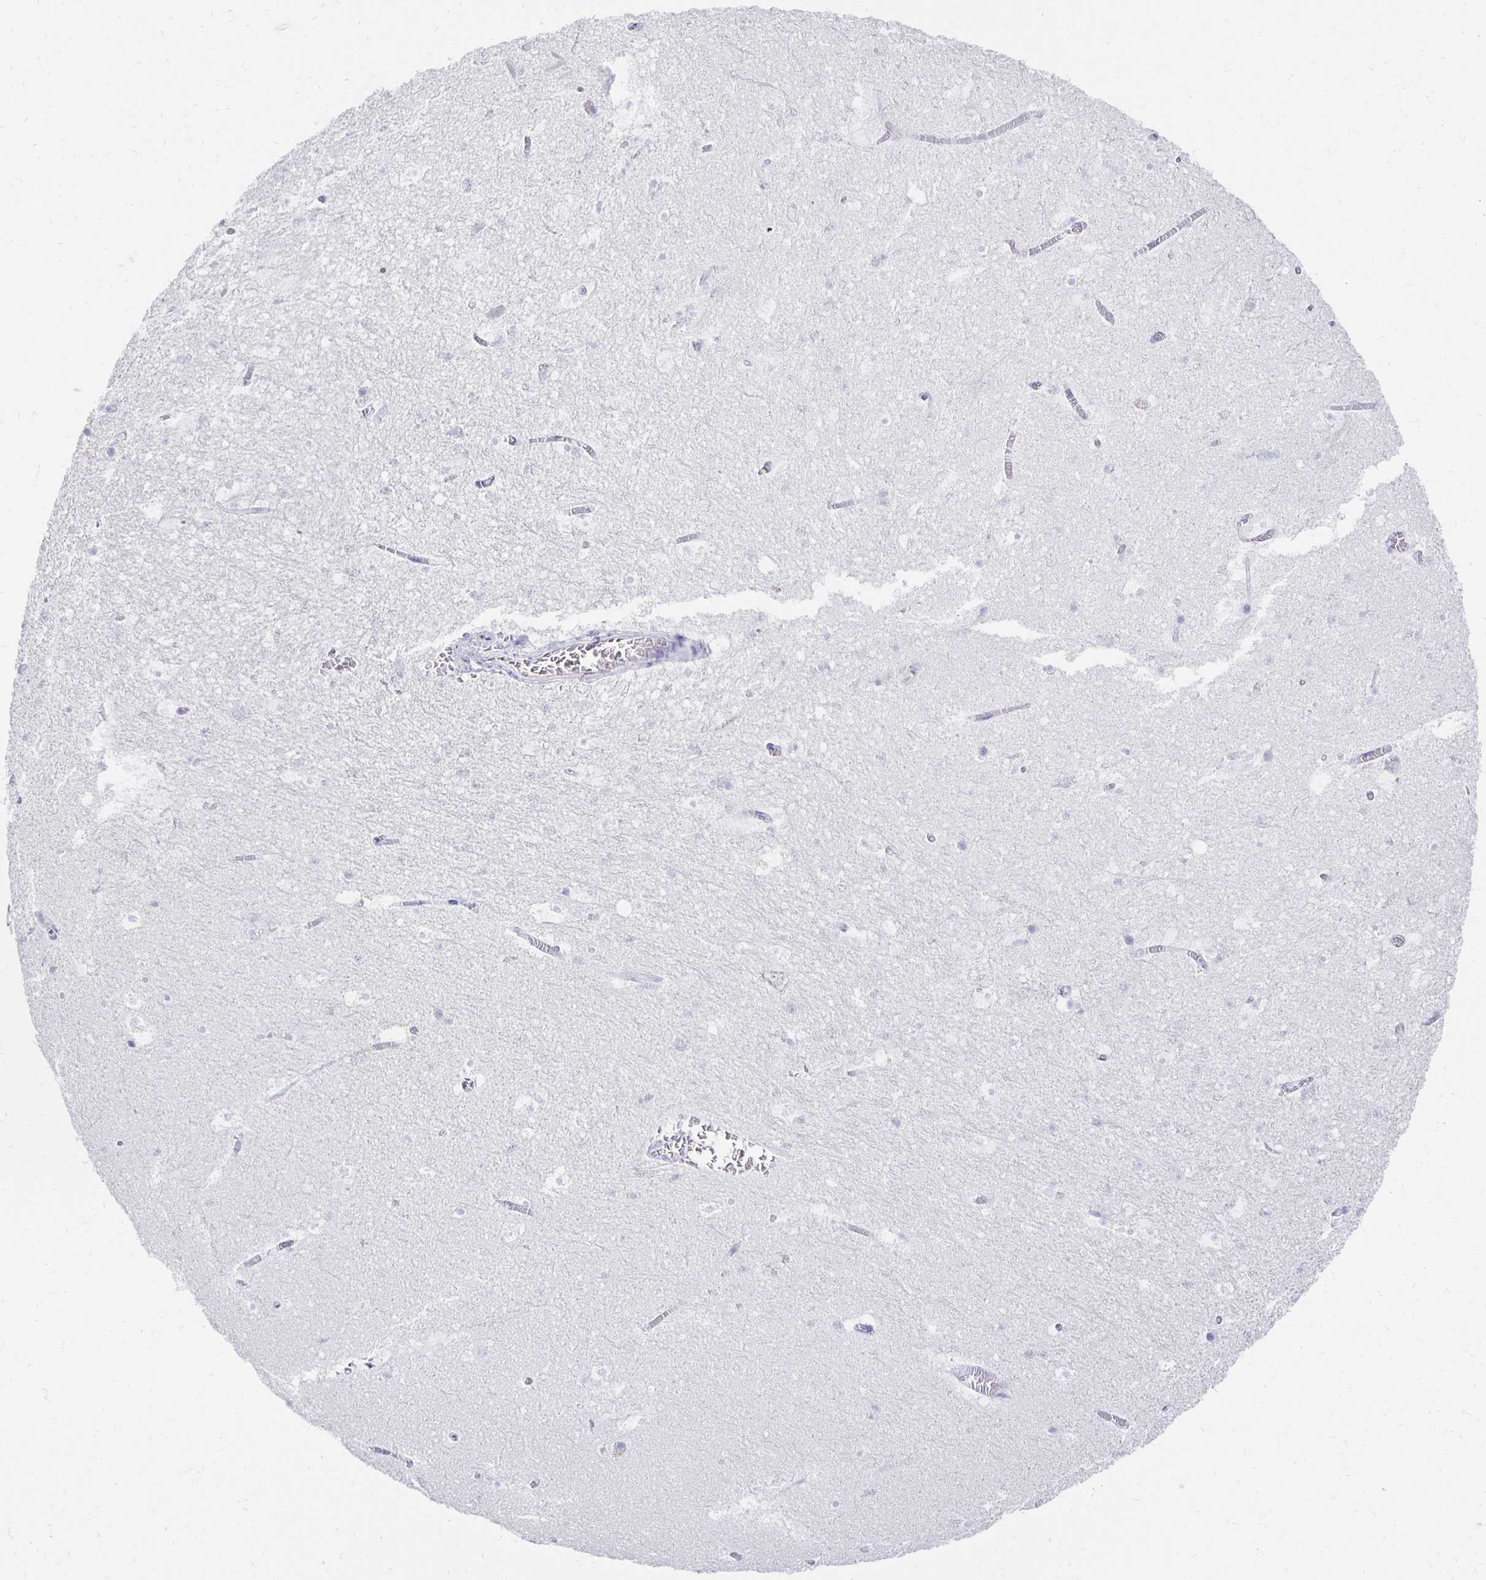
{"staining": {"intensity": "negative", "quantity": "none", "location": "none"}, "tissue": "hippocampus", "cell_type": "Glial cells", "image_type": "normal", "snomed": [{"axis": "morphology", "description": "Normal tissue, NOS"}, {"axis": "topography", "description": "Hippocampus"}], "caption": "Hippocampus was stained to show a protein in brown. There is no significant positivity in glial cells. (DAB immunohistochemistry, high magnification).", "gene": "PRDM7", "patient": {"sex": "female", "age": 42}}